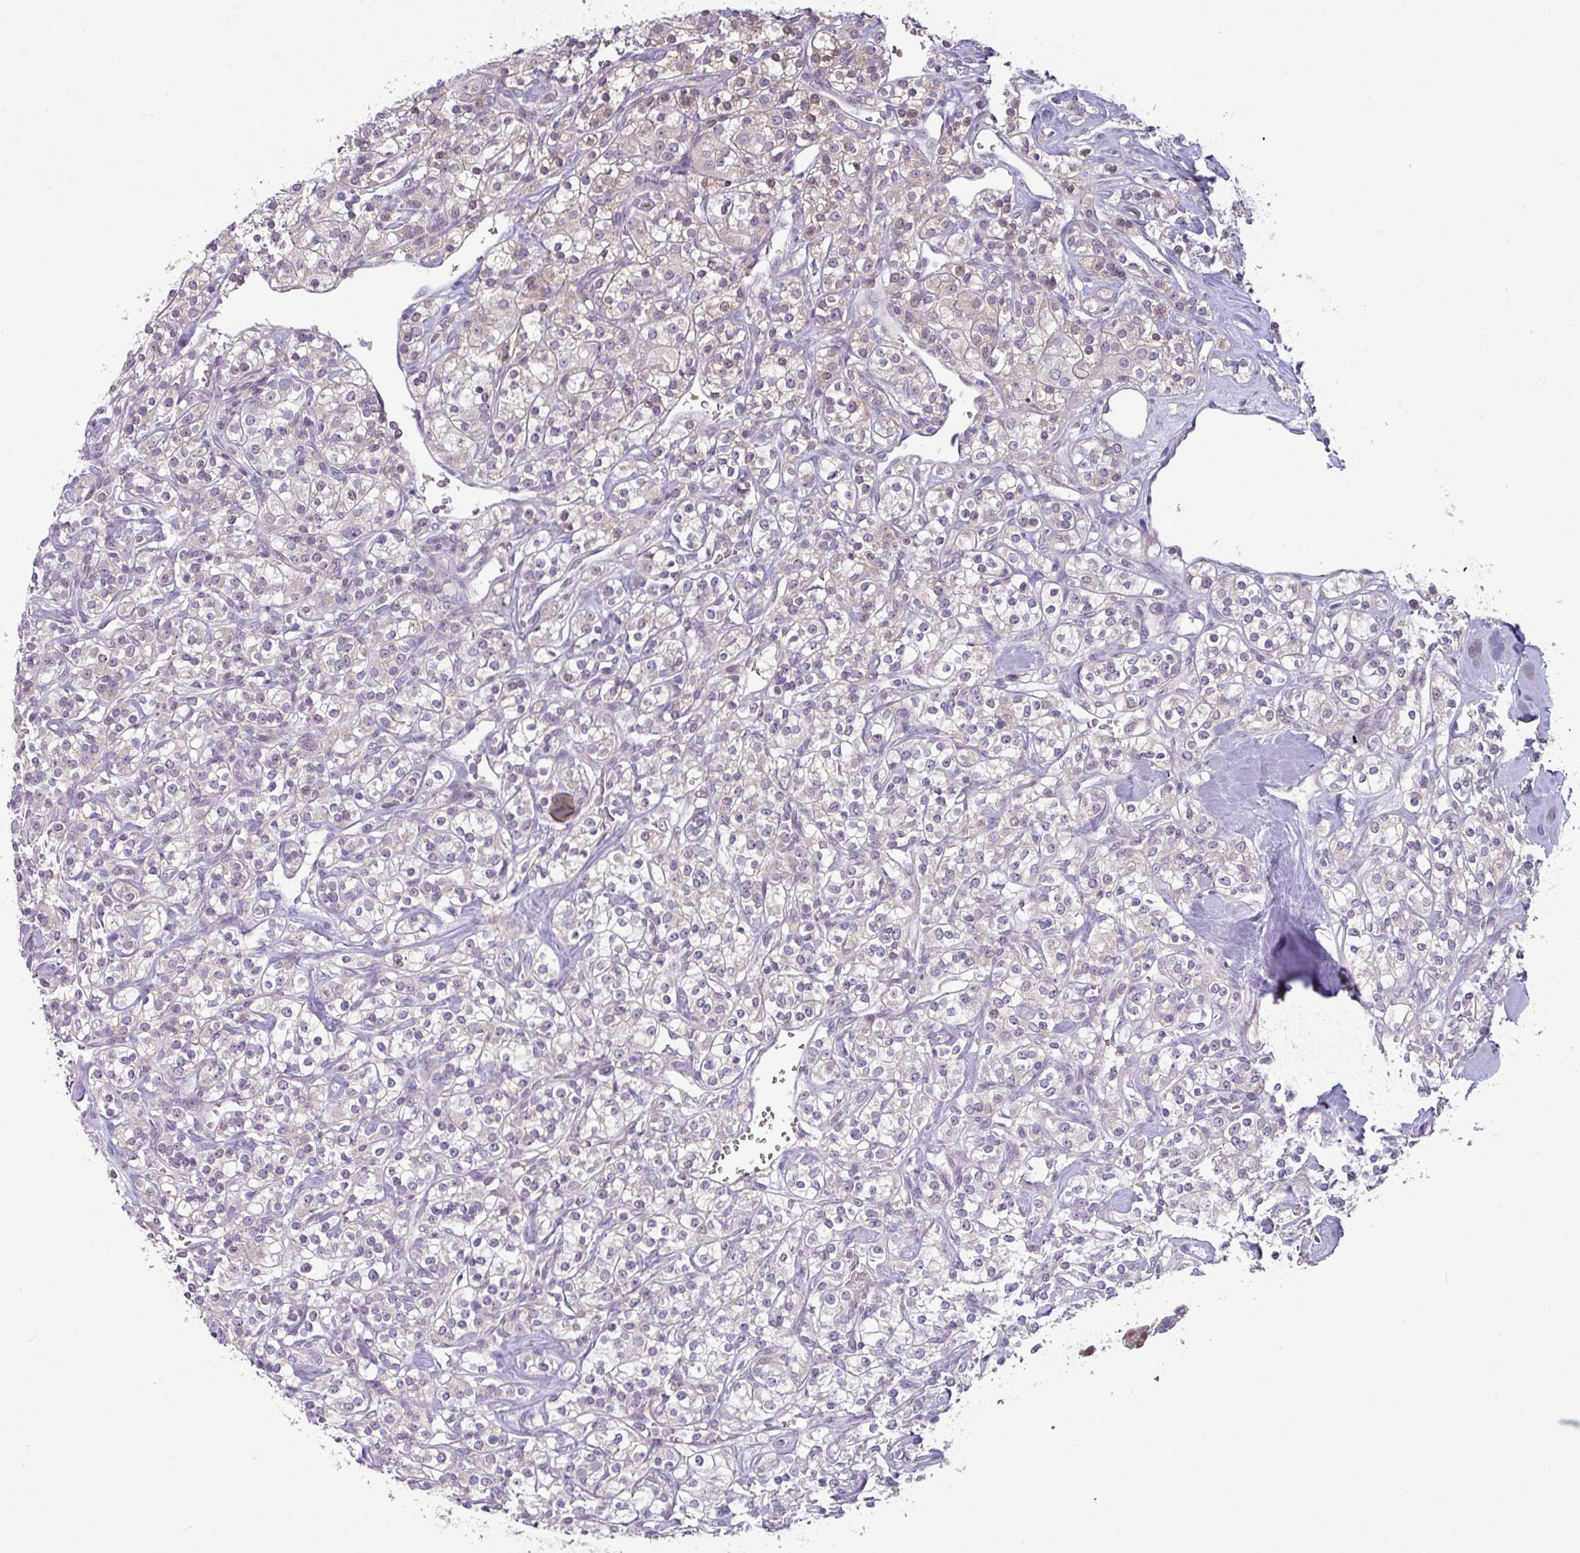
{"staining": {"intensity": "weak", "quantity": "<25%", "location": "nuclear"}, "tissue": "renal cancer", "cell_type": "Tumor cells", "image_type": "cancer", "snomed": [{"axis": "morphology", "description": "Adenocarcinoma, NOS"}, {"axis": "topography", "description": "Kidney"}], "caption": "Tumor cells are negative for brown protein staining in renal cancer.", "gene": "TTLL12", "patient": {"sex": "male", "age": 77}}